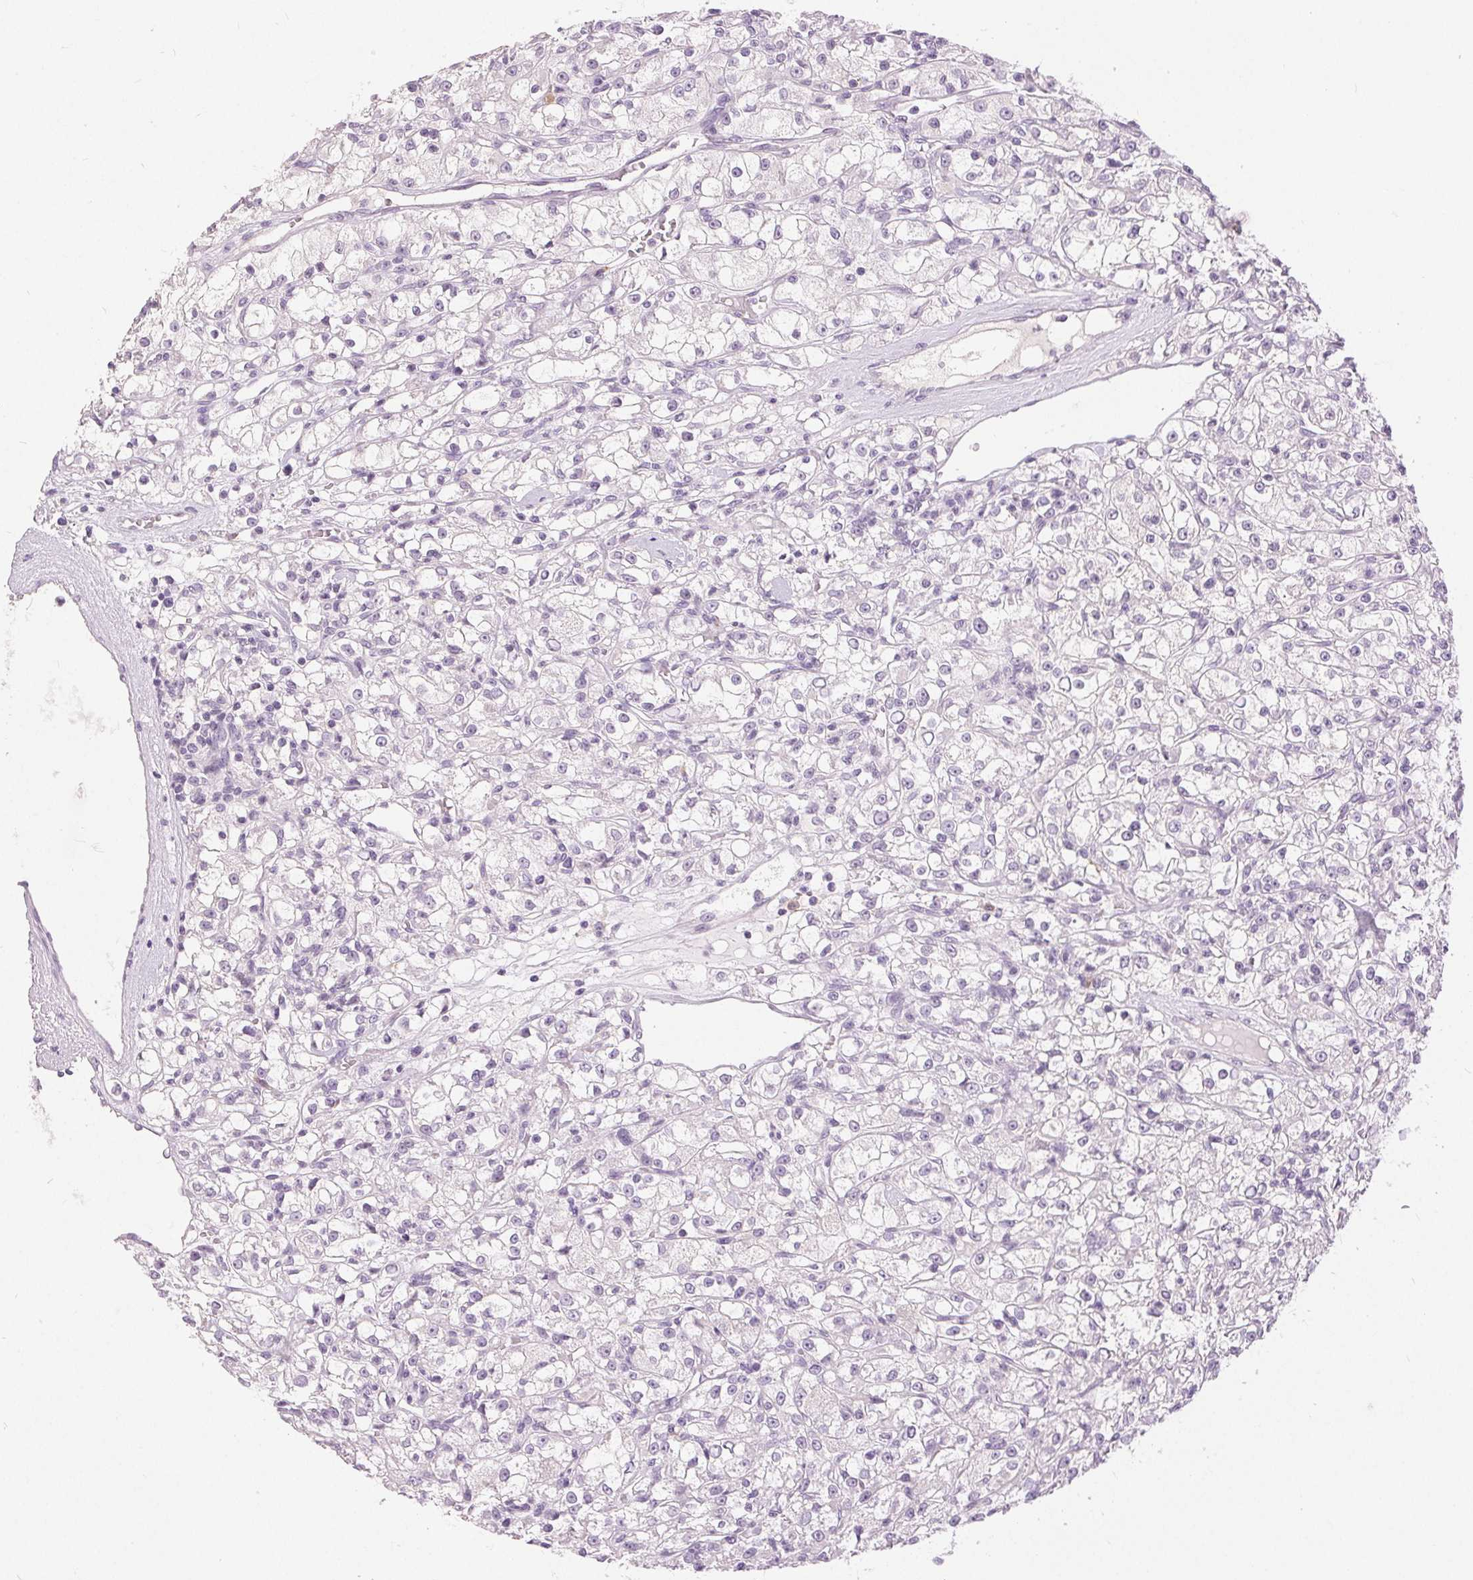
{"staining": {"intensity": "negative", "quantity": "none", "location": "none"}, "tissue": "renal cancer", "cell_type": "Tumor cells", "image_type": "cancer", "snomed": [{"axis": "morphology", "description": "Adenocarcinoma, NOS"}, {"axis": "topography", "description": "Kidney"}], "caption": "Immunohistochemical staining of renal adenocarcinoma shows no significant positivity in tumor cells. (Brightfield microscopy of DAB (3,3'-diaminobenzidine) IHC at high magnification).", "gene": "DSG3", "patient": {"sex": "female", "age": 59}}